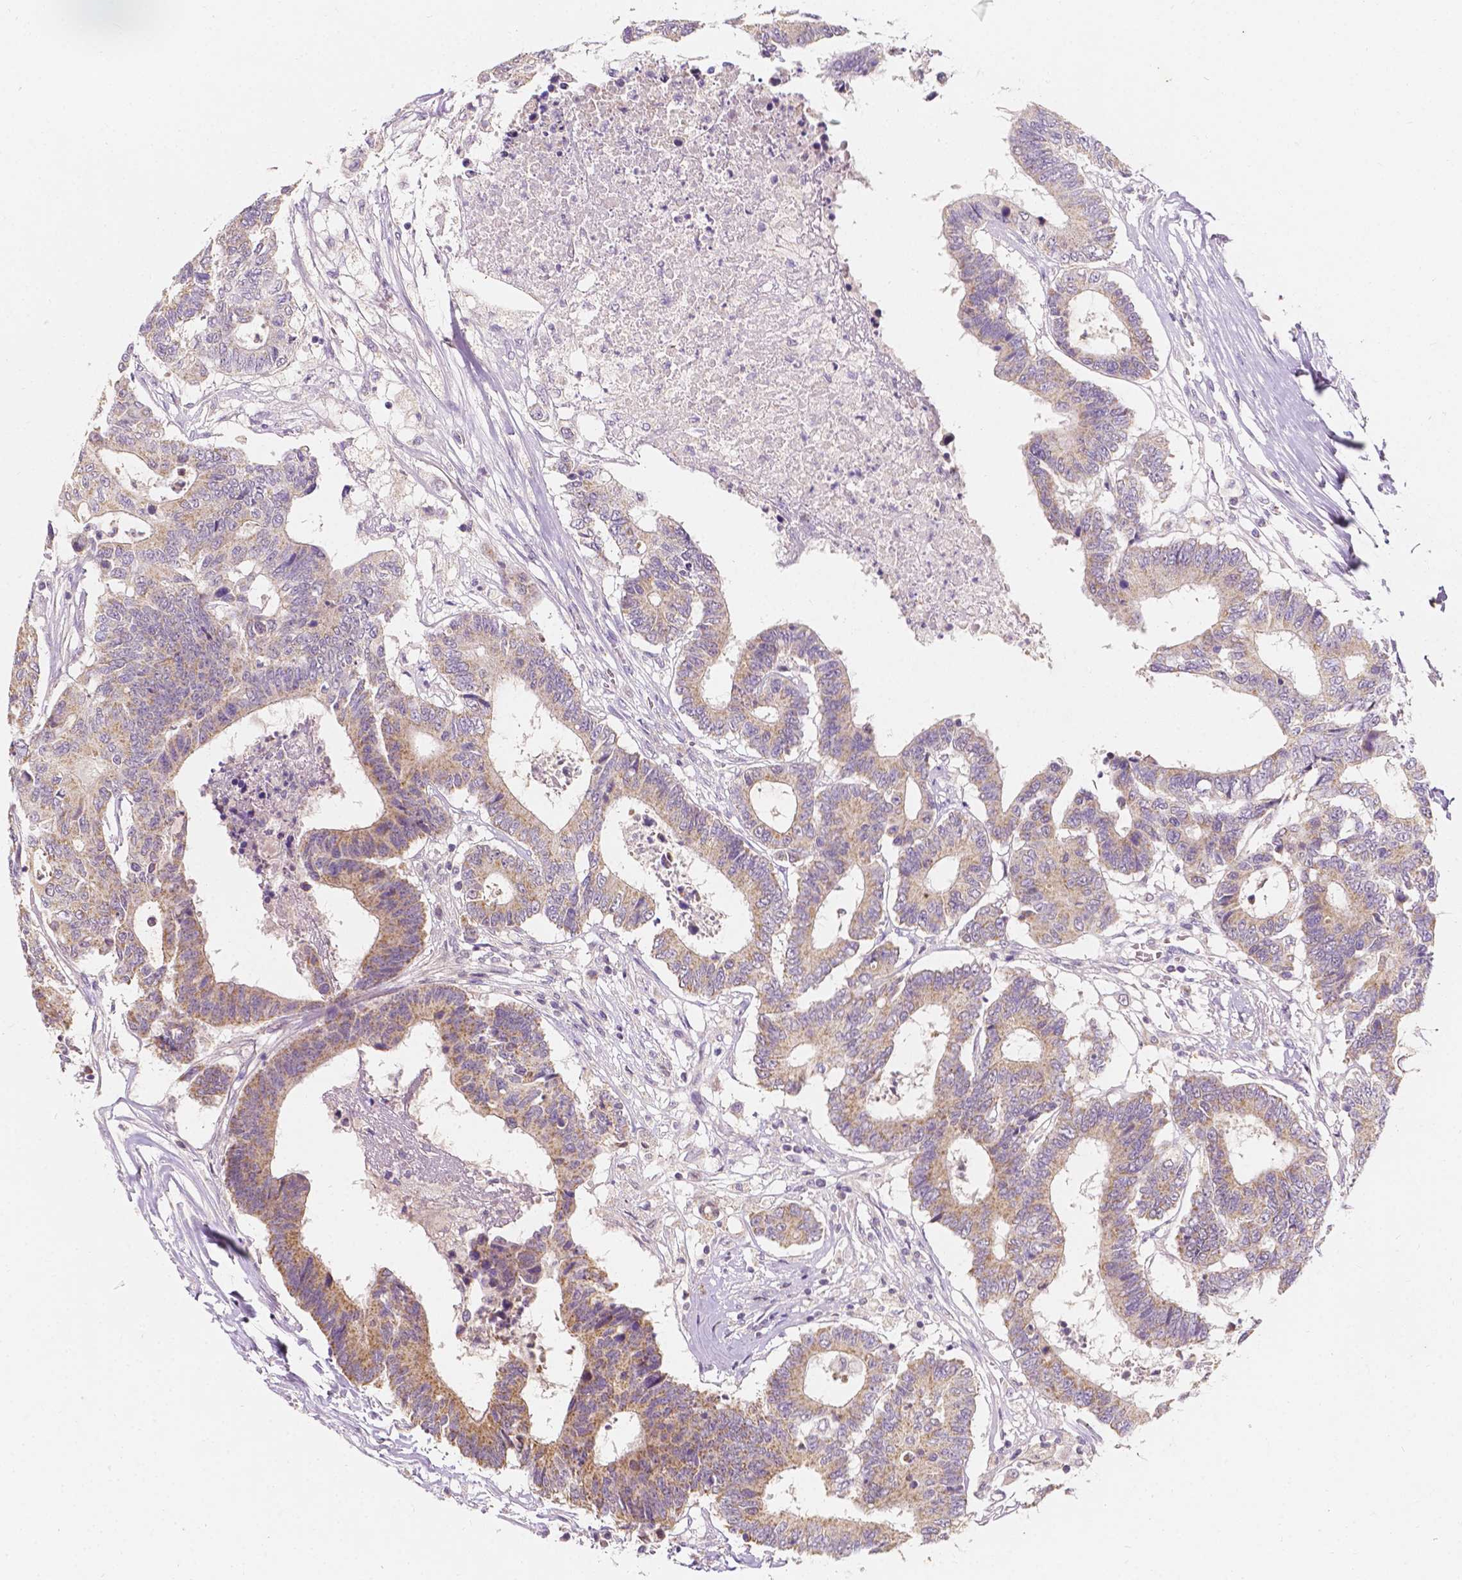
{"staining": {"intensity": "weak", "quantity": "25%-75%", "location": "cytoplasmic/membranous"}, "tissue": "colorectal cancer", "cell_type": "Tumor cells", "image_type": "cancer", "snomed": [{"axis": "morphology", "description": "Adenocarcinoma, NOS"}, {"axis": "topography", "description": "Colon"}], "caption": "Immunohistochemical staining of human adenocarcinoma (colorectal) displays low levels of weak cytoplasmic/membranous protein positivity in about 25%-75% of tumor cells. The protein is shown in brown color, while the nuclei are stained blue.", "gene": "SIRT2", "patient": {"sex": "female", "age": 48}}